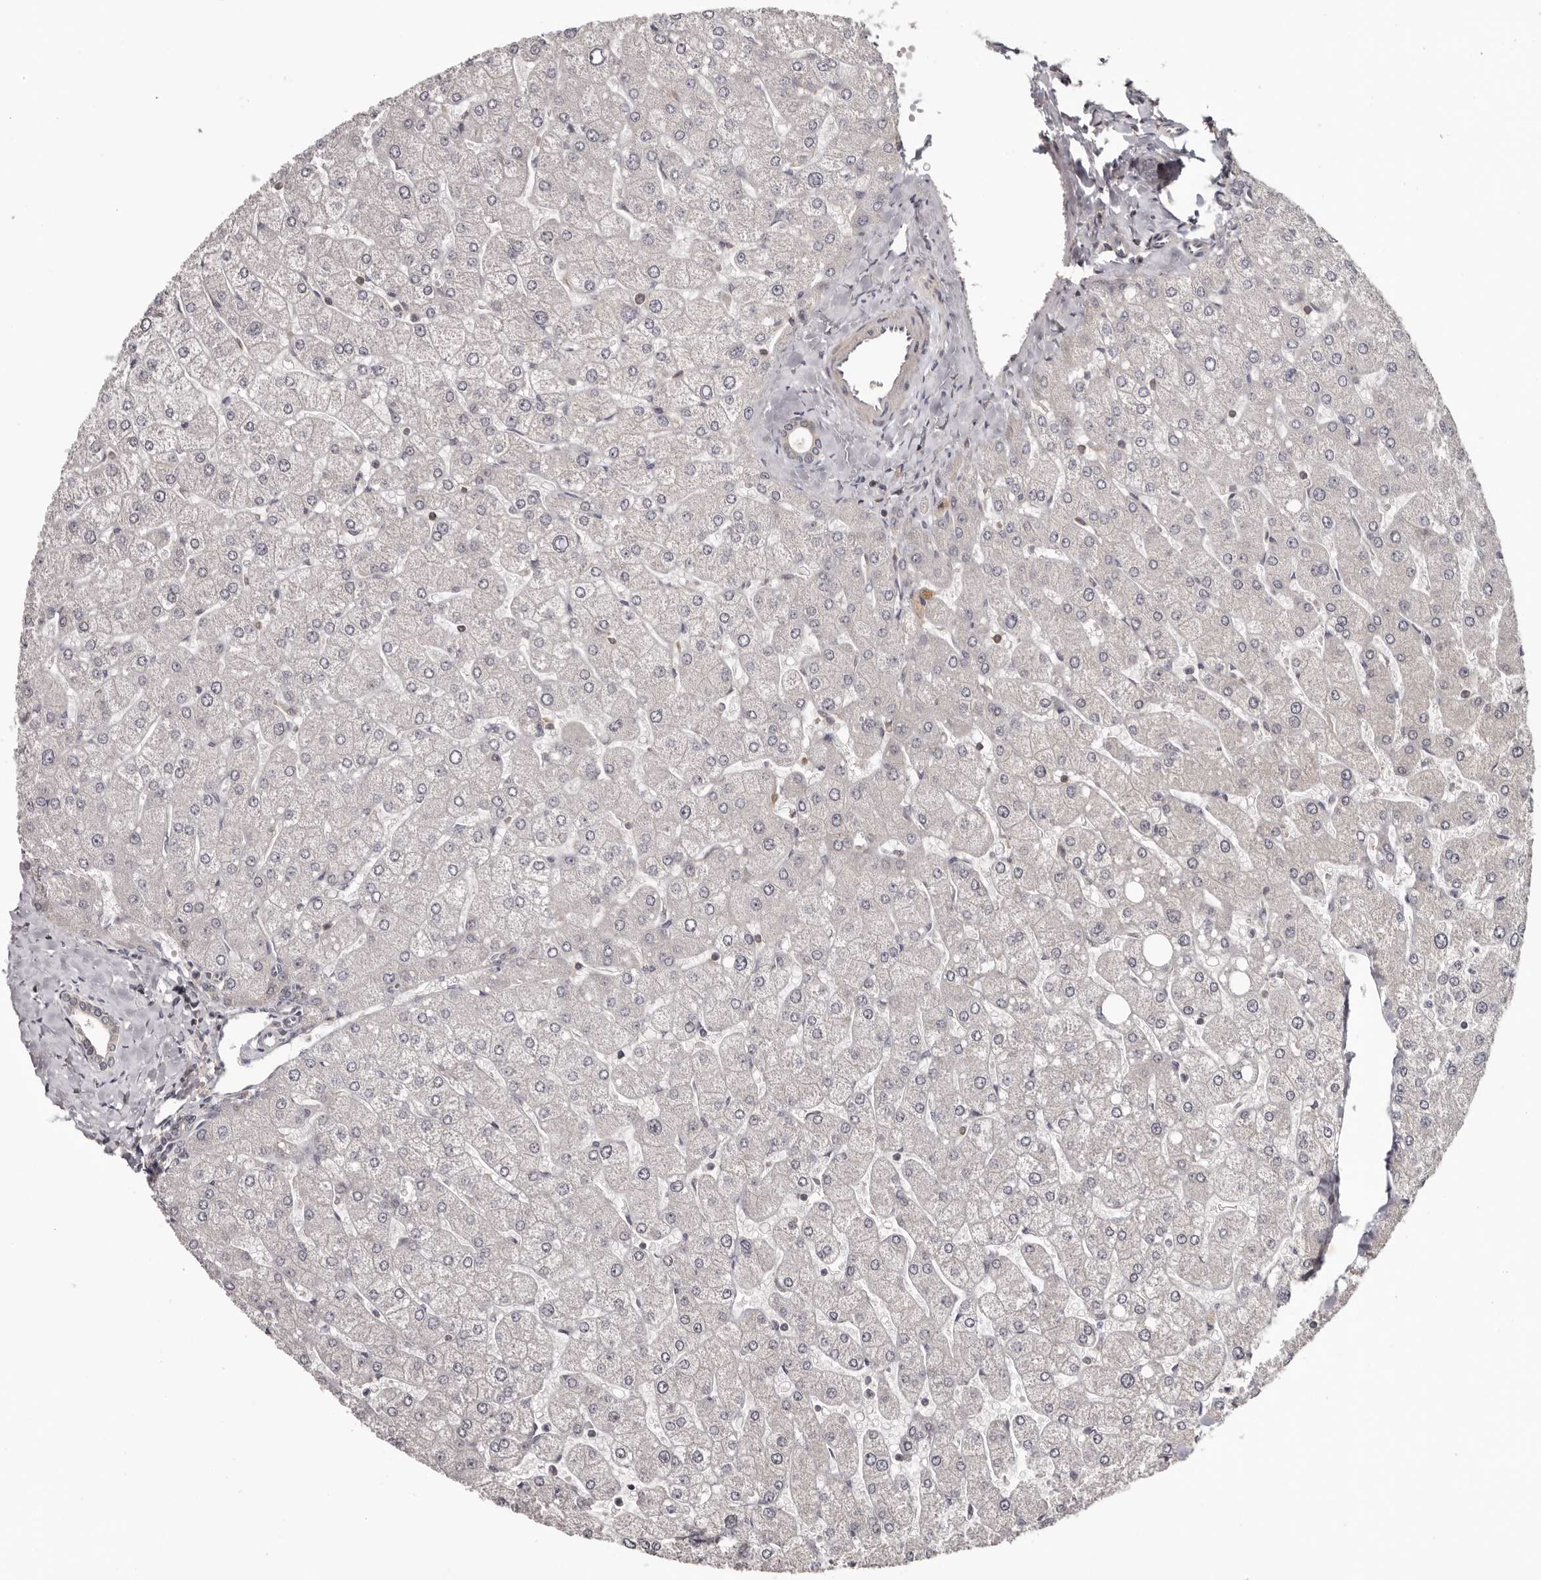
{"staining": {"intensity": "negative", "quantity": "none", "location": "none"}, "tissue": "liver", "cell_type": "Cholangiocytes", "image_type": "normal", "snomed": [{"axis": "morphology", "description": "Normal tissue, NOS"}, {"axis": "topography", "description": "Liver"}], "caption": "This is a histopathology image of immunohistochemistry (IHC) staining of unremarkable liver, which shows no positivity in cholangiocytes. (DAB immunohistochemistry, high magnification).", "gene": "ANKRD44", "patient": {"sex": "male", "age": 55}}